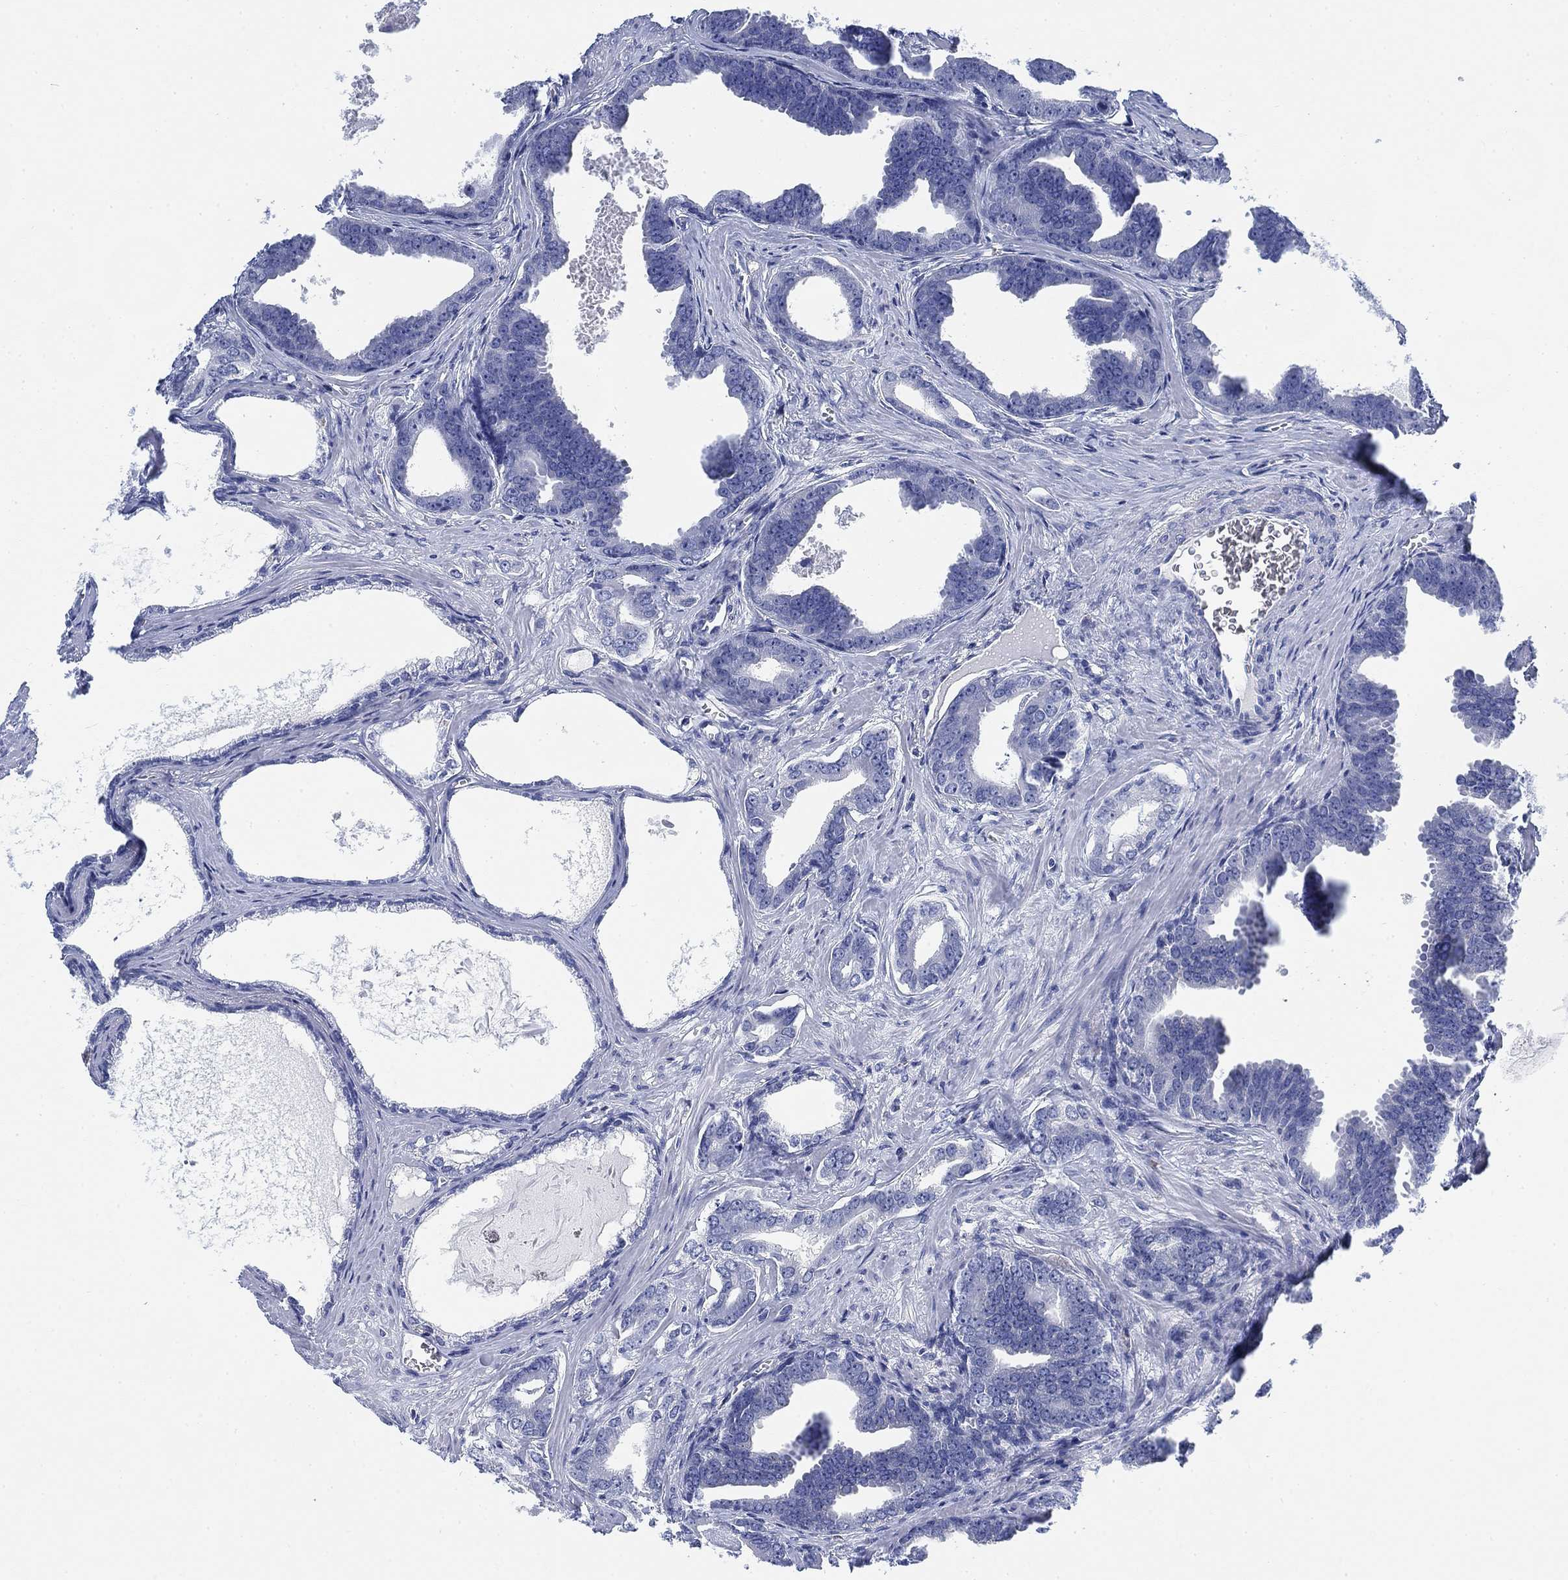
{"staining": {"intensity": "negative", "quantity": "none", "location": "none"}, "tissue": "prostate cancer", "cell_type": "Tumor cells", "image_type": "cancer", "snomed": [{"axis": "morphology", "description": "Adenocarcinoma, NOS"}, {"axis": "topography", "description": "Prostate"}], "caption": "Immunohistochemistry micrograph of neoplastic tissue: human prostate adenocarcinoma stained with DAB exhibits no significant protein staining in tumor cells.", "gene": "FYB1", "patient": {"sex": "male", "age": 66}}